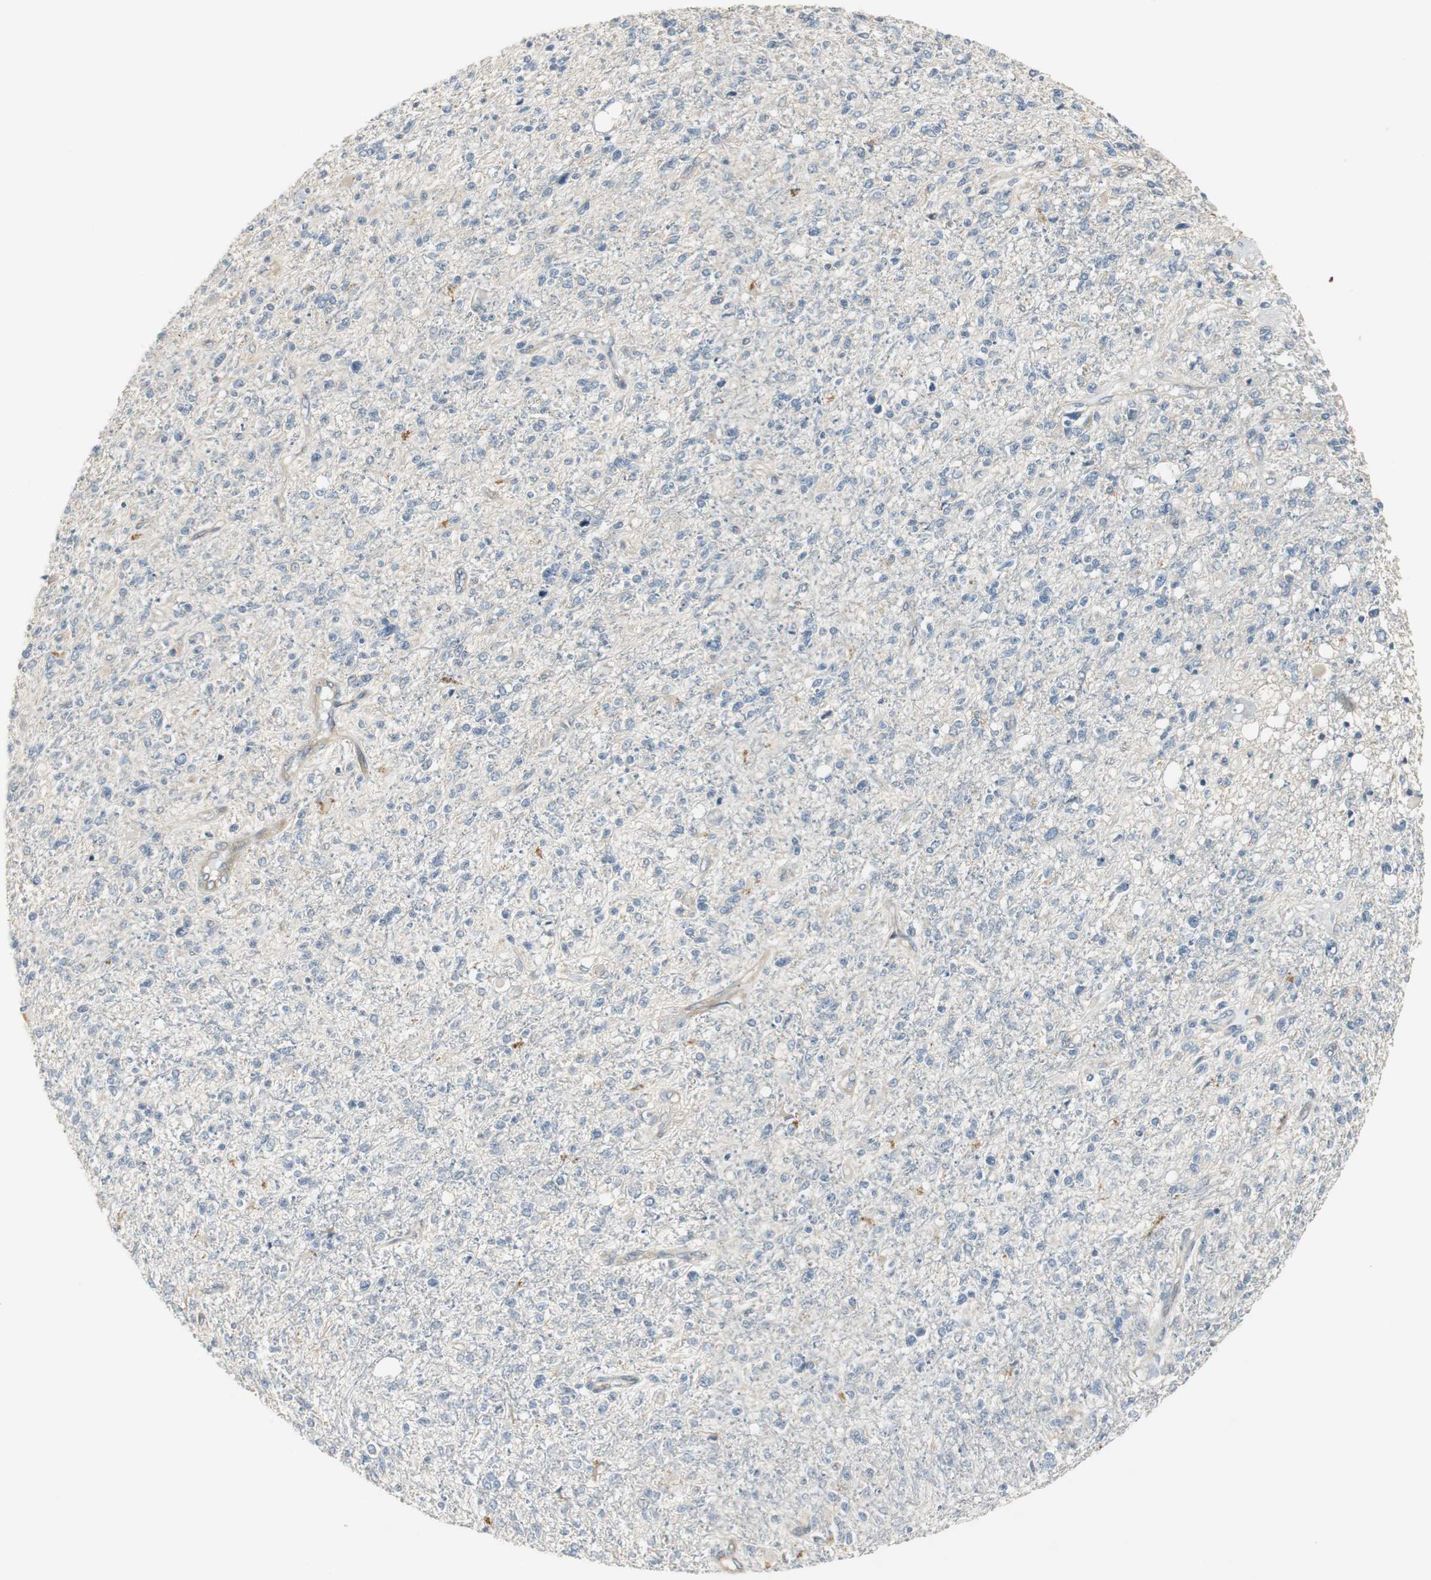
{"staining": {"intensity": "weak", "quantity": "25%-75%", "location": "cytoplasmic/membranous"}, "tissue": "glioma", "cell_type": "Tumor cells", "image_type": "cancer", "snomed": [{"axis": "morphology", "description": "Glioma, malignant, High grade"}, {"axis": "topography", "description": "Cerebral cortex"}], "caption": "The immunohistochemical stain shows weak cytoplasmic/membranous positivity in tumor cells of glioma tissue.", "gene": "PRKAA1", "patient": {"sex": "male", "age": 76}}